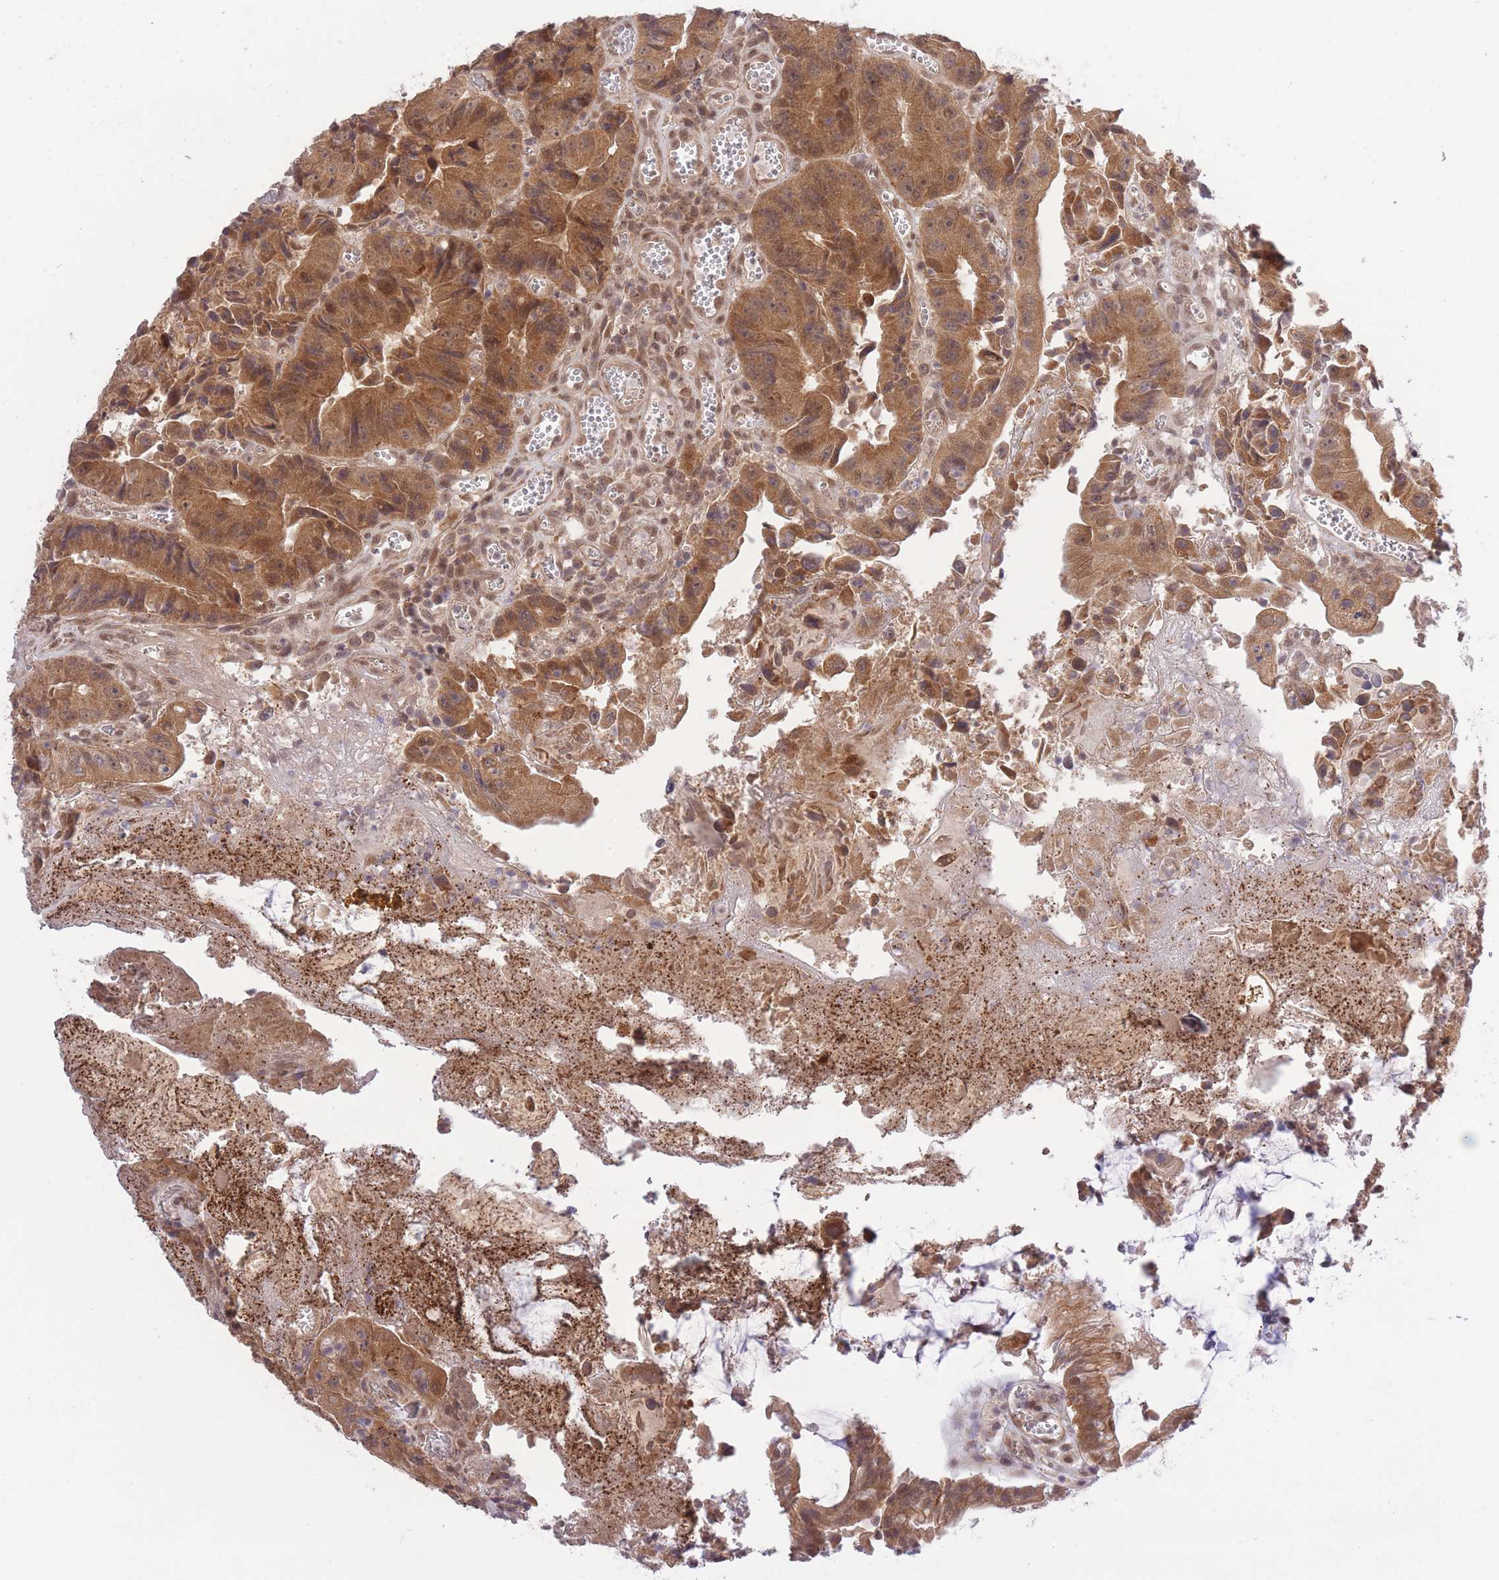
{"staining": {"intensity": "moderate", "quantity": ">75%", "location": "cytoplasmic/membranous"}, "tissue": "colorectal cancer", "cell_type": "Tumor cells", "image_type": "cancer", "snomed": [{"axis": "morphology", "description": "Adenocarcinoma, NOS"}, {"axis": "topography", "description": "Colon"}], "caption": "Colorectal cancer was stained to show a protein in brown. There is medium levels of moderate cytoplasmic/membranous staining in approximately >75% of tumor cells. Nuclei are stained in blue.", "gene": "ELOA2", "patient": {"sex": "female", "age": 86}}